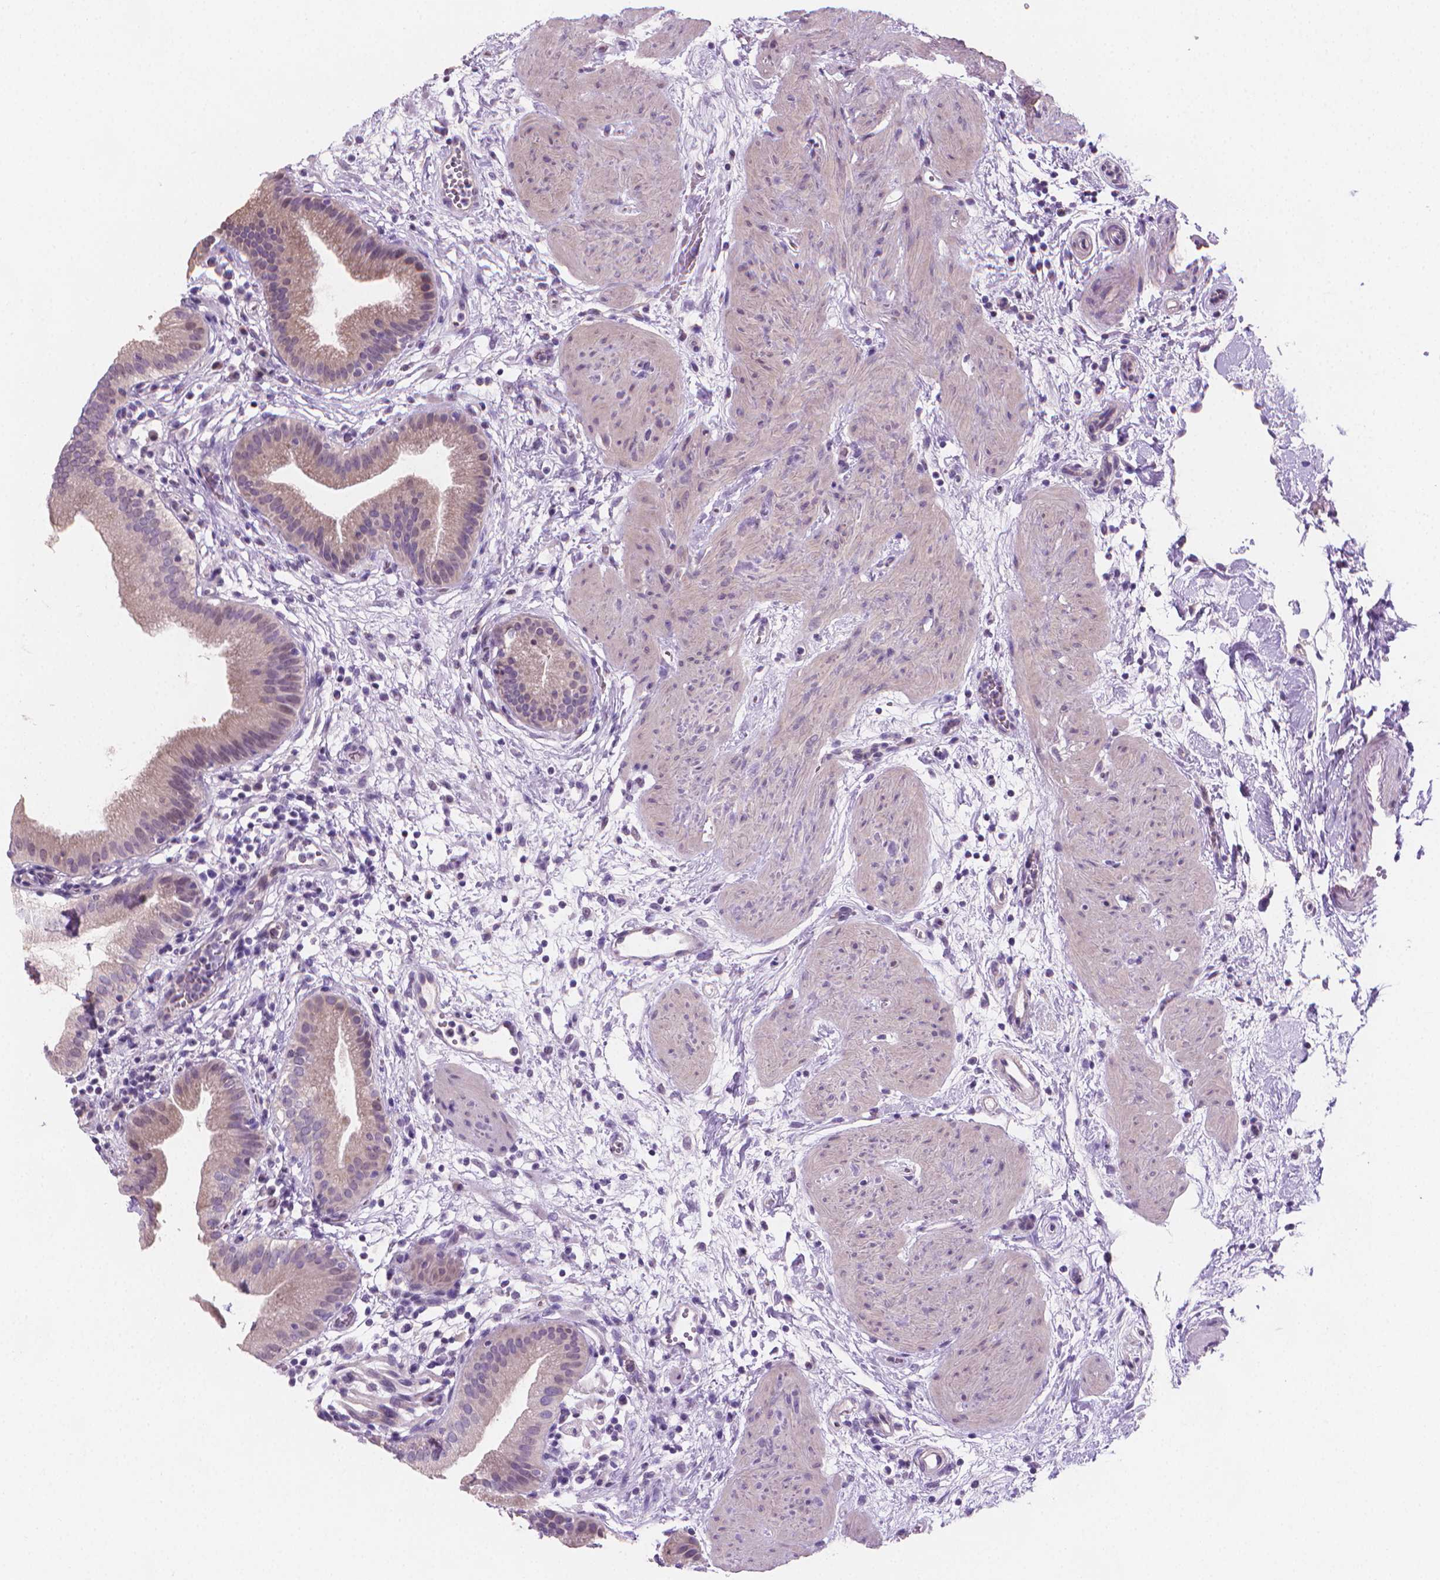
{"staining": {"intensity": "weak", "quantity": "<25%", "location": "cytoplasmic/membranous"}, "tissue": "gallbladder", "cell_type": "Glandular cells", "image_type": "normal", "snomed": [{"axis": "morphology", "description": "Normal tissue, NOS"}, {"axis": "topography", "description": "Gallbladder"}], "caption": "Gallbladder stained for a protein using immunohistochemistry (IHC) reveals no expression glandular cells.", "gene": "CLXN", "patient": {"sex": "female", "age": 65}}